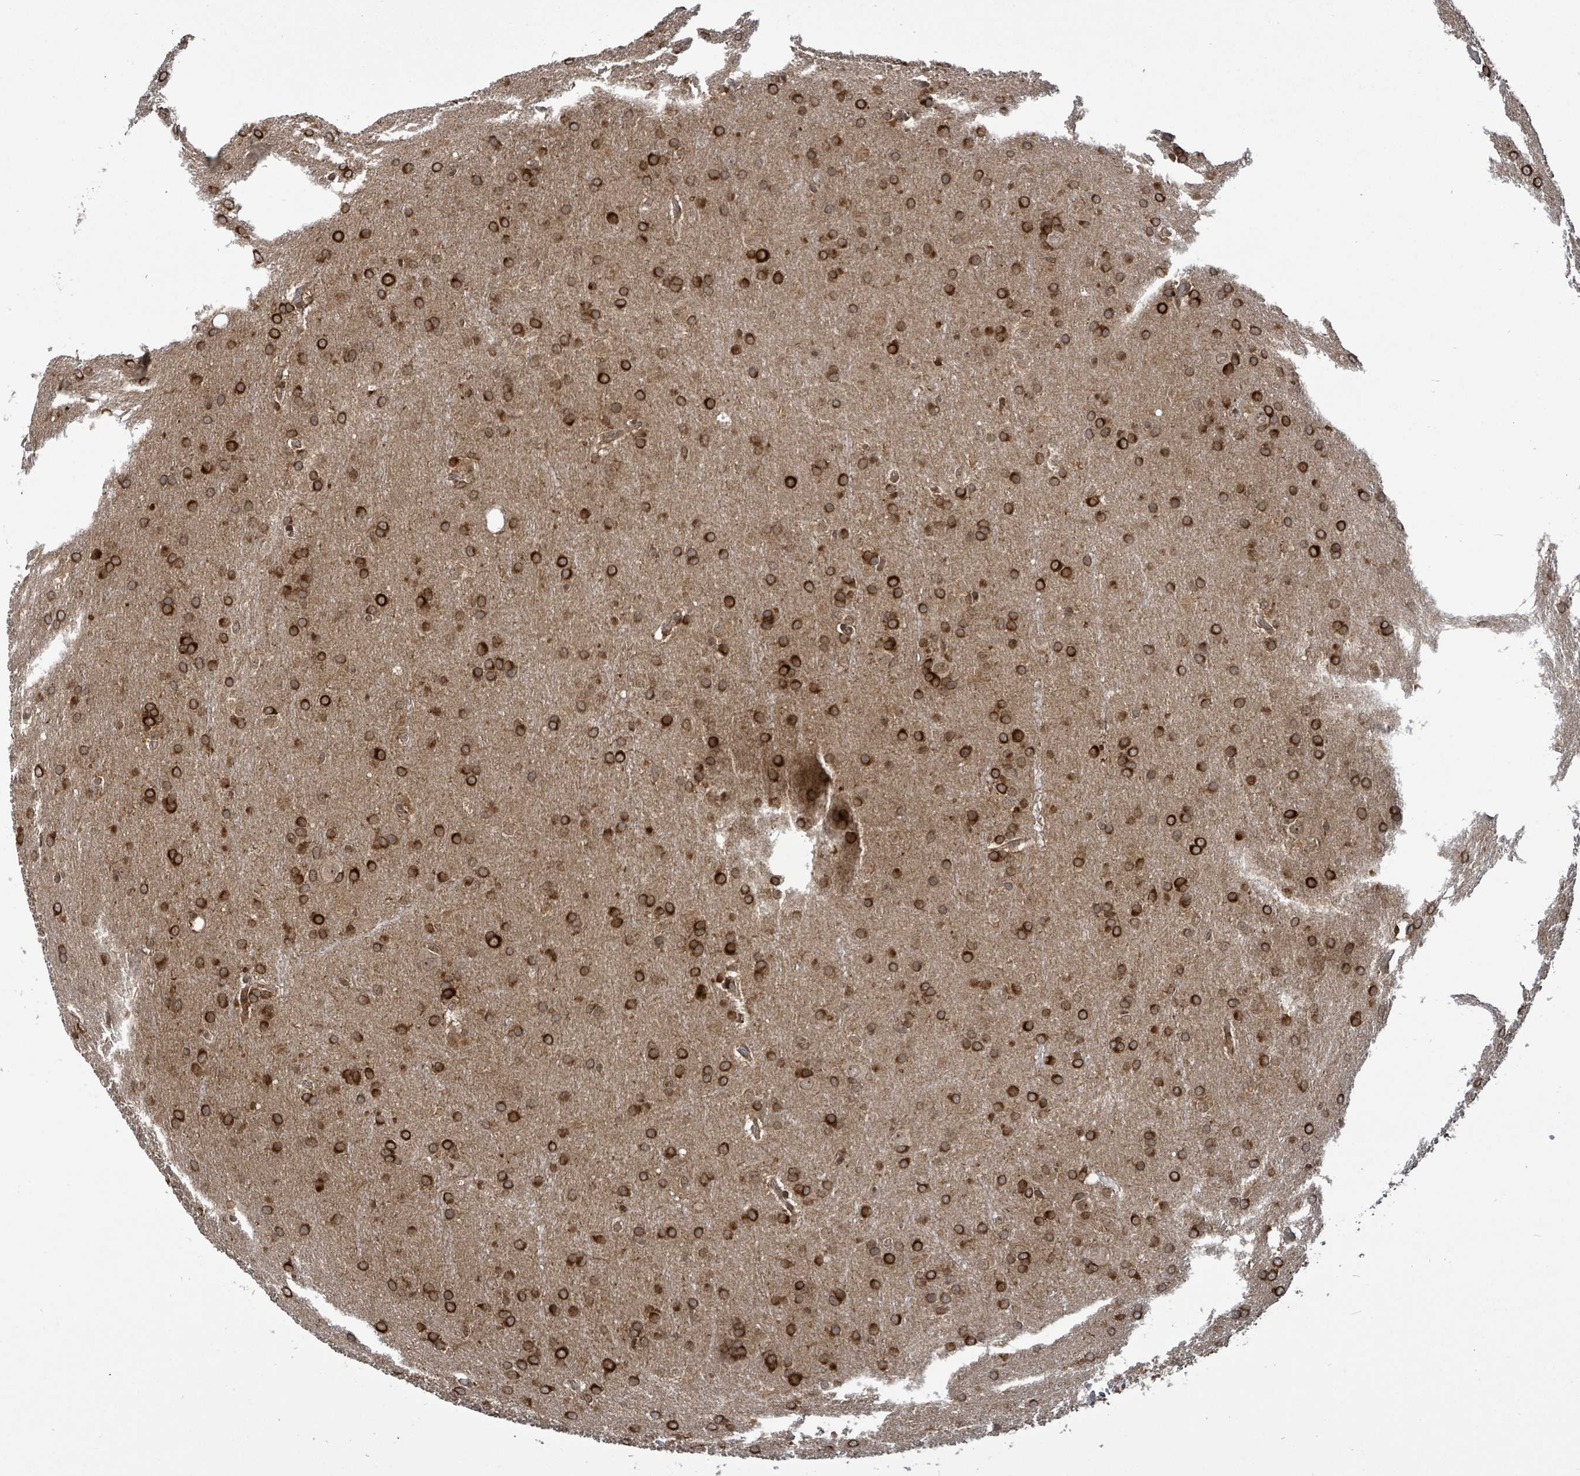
{"staining": {"intensity": "strong", "quantity": ">75%", "location": "cytoplasmic/membranous"}, "tissue": "glioma", "cell_type": "Tumor cells", "image_type": "cancer", "snomed": [{"axis": "morphology", "description": "Glioma, malignant, Low grade"}, {"axis": "topography", "description": "Brain"}], "caption": "Human glioma stained with a protein marker reveals strong staining in tumor cells.", "gene": "FBXO6", "patient": {"sex": "female", "age": 32}}